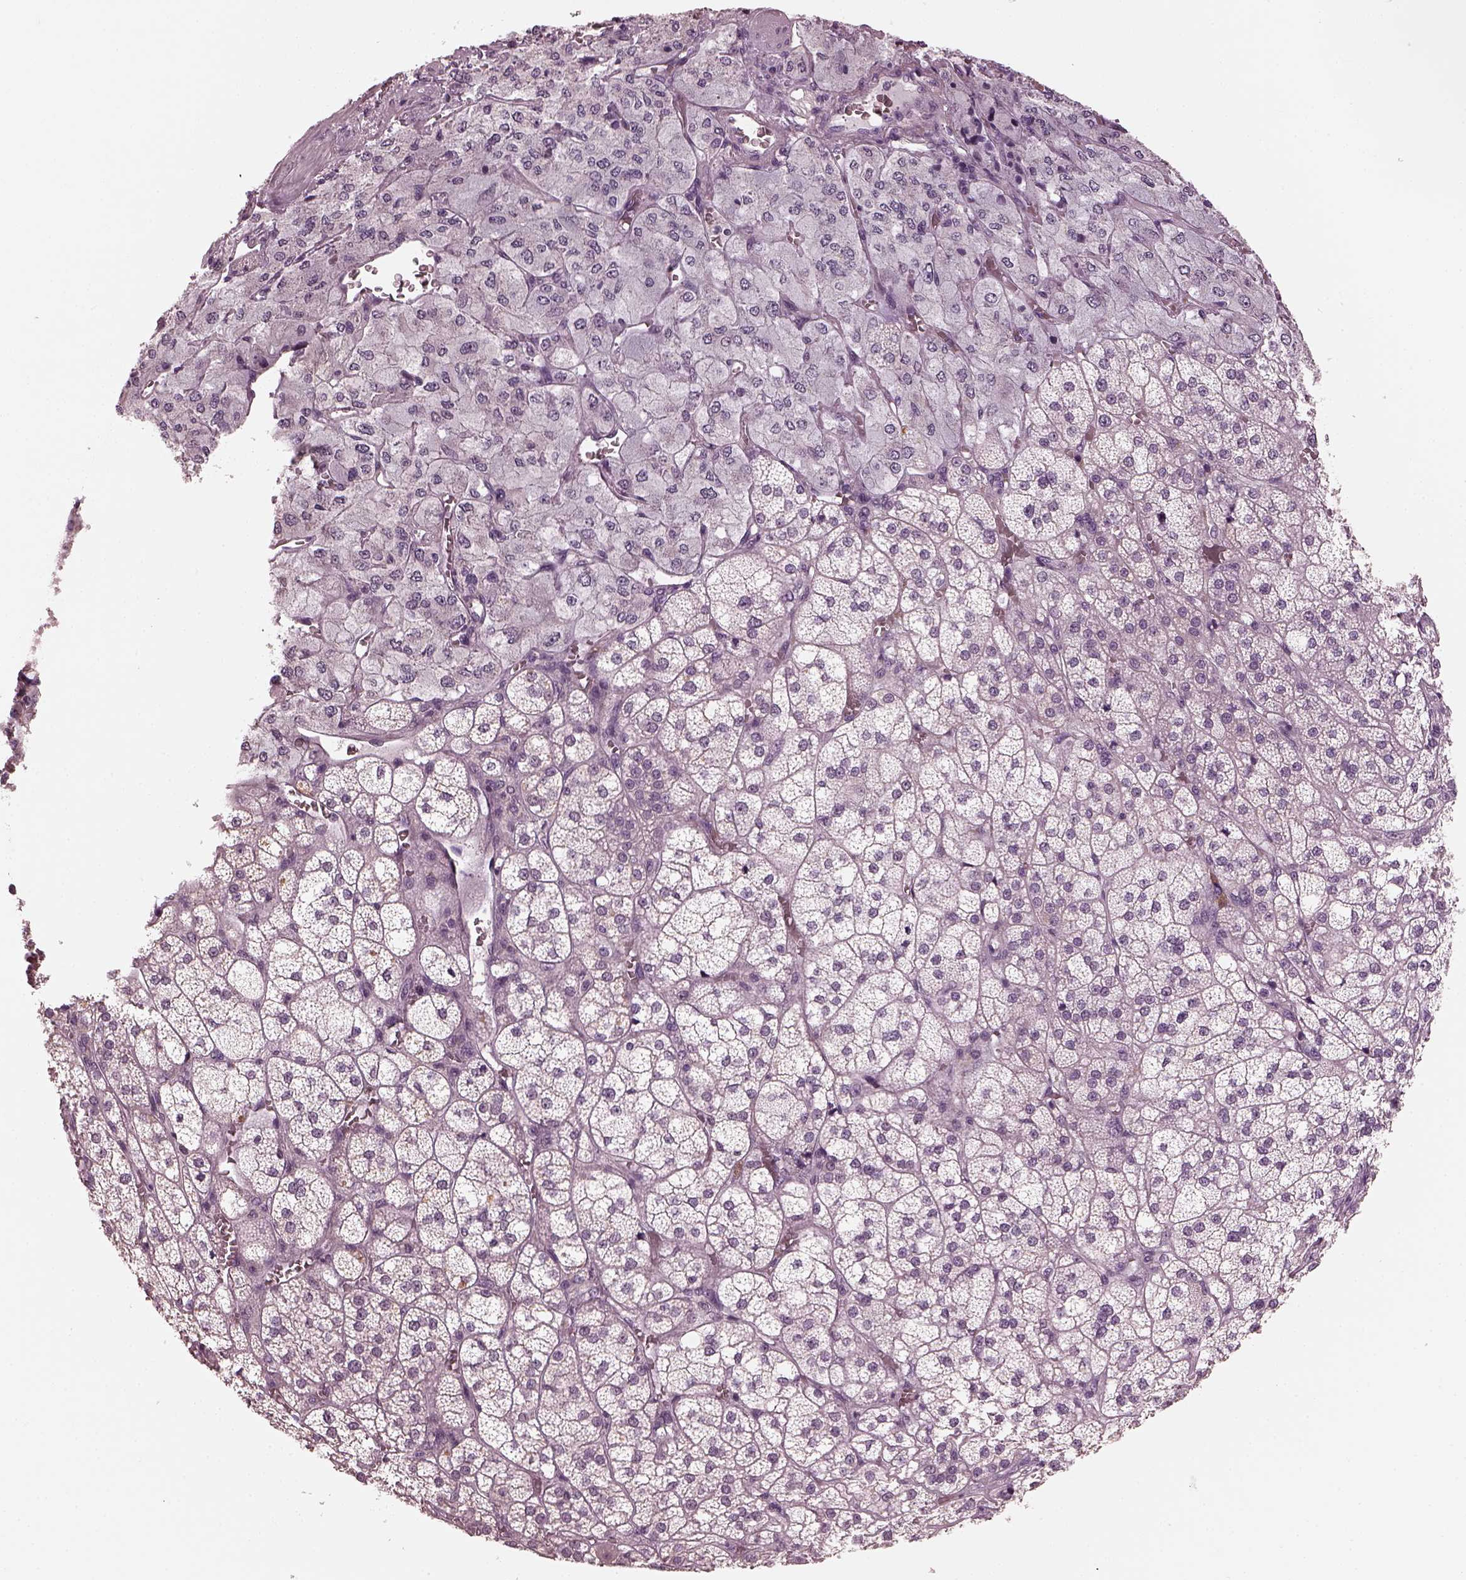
{"staining": {"intensity": "negative", "quantity": "none", "location": "none"}, "tissue": "adrenal gland", "cell_type": "Glandular cells", "image_type": "normal", "snomed": [{"axis": "morphology", "description": "Normal tissue, NOS"}, {"axis": "topography", "description": "Adrenal gland"}], "caption": "Glandular cells are negative for protein expression in benign human adrenal gland. Brightfield microscopy of immunohistochemistry stained with DAB (3,3'-diaminobenzidine) (brown) and hematoxylin (blue), captured at high magnification.", "gene": "OPTC", "patient": {"sex": "female", "age": 60}}